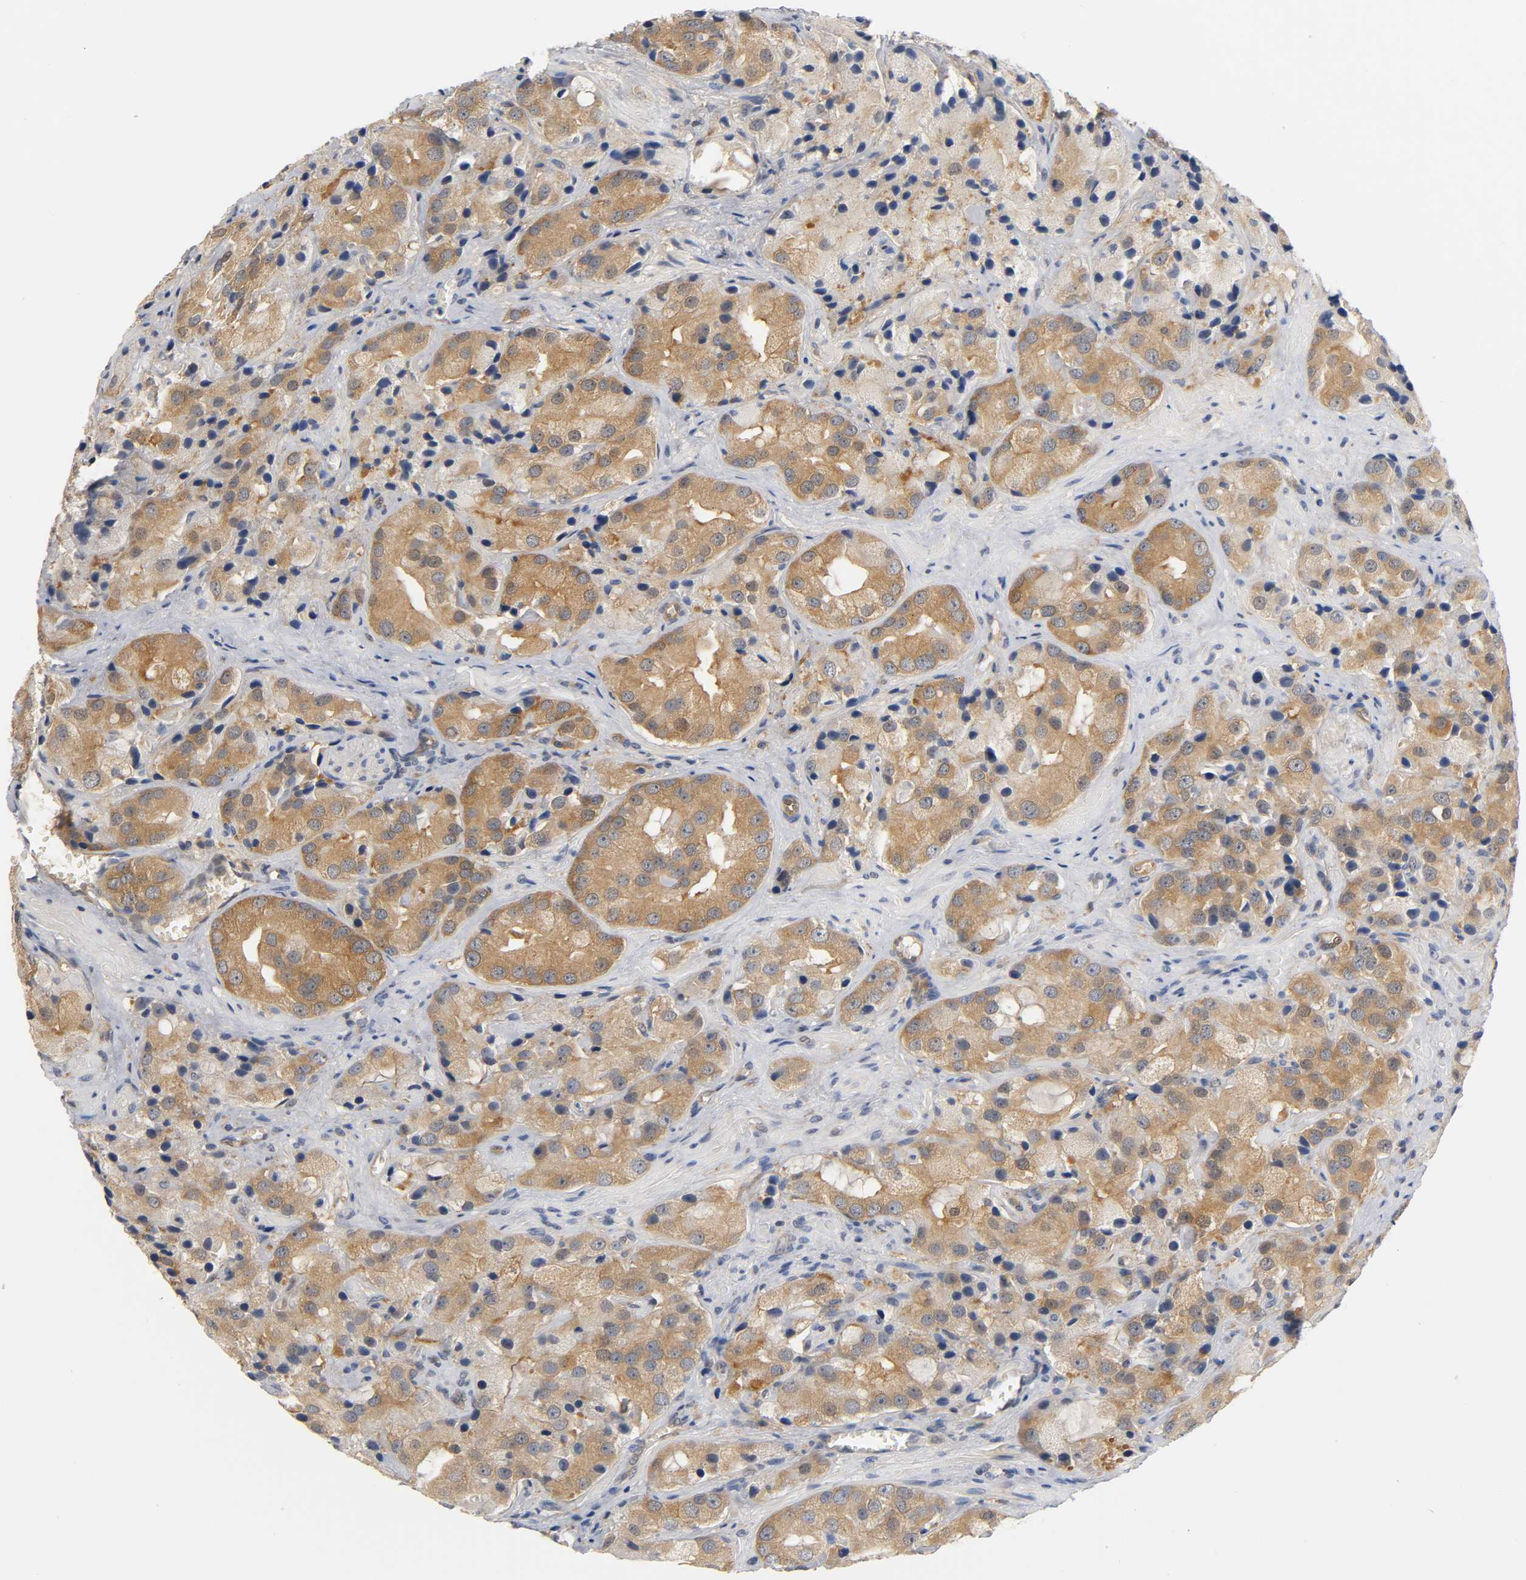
{"staining": {"intensity": "moderate", "quantity": ">75%", "location": "cytoplasmic/membranous"}, "tissue": "prostate cancer", "cell_type": "Tumor cells", "image_type": "cancer", "snomed": [{"axis": "morphology", "description": "Adenocarcinoma, High grade"}, {"axis": "topography", "description": "Prostate"}], "caption": "Protein staining of prostate cancer (adenocarcinoma (high-grade)) tissue shows moderate cytoplasmic/membranous staining in about >75% of tumor cells.", "gene": "FYN", "patient": {"sex": "male", "age": 70}}